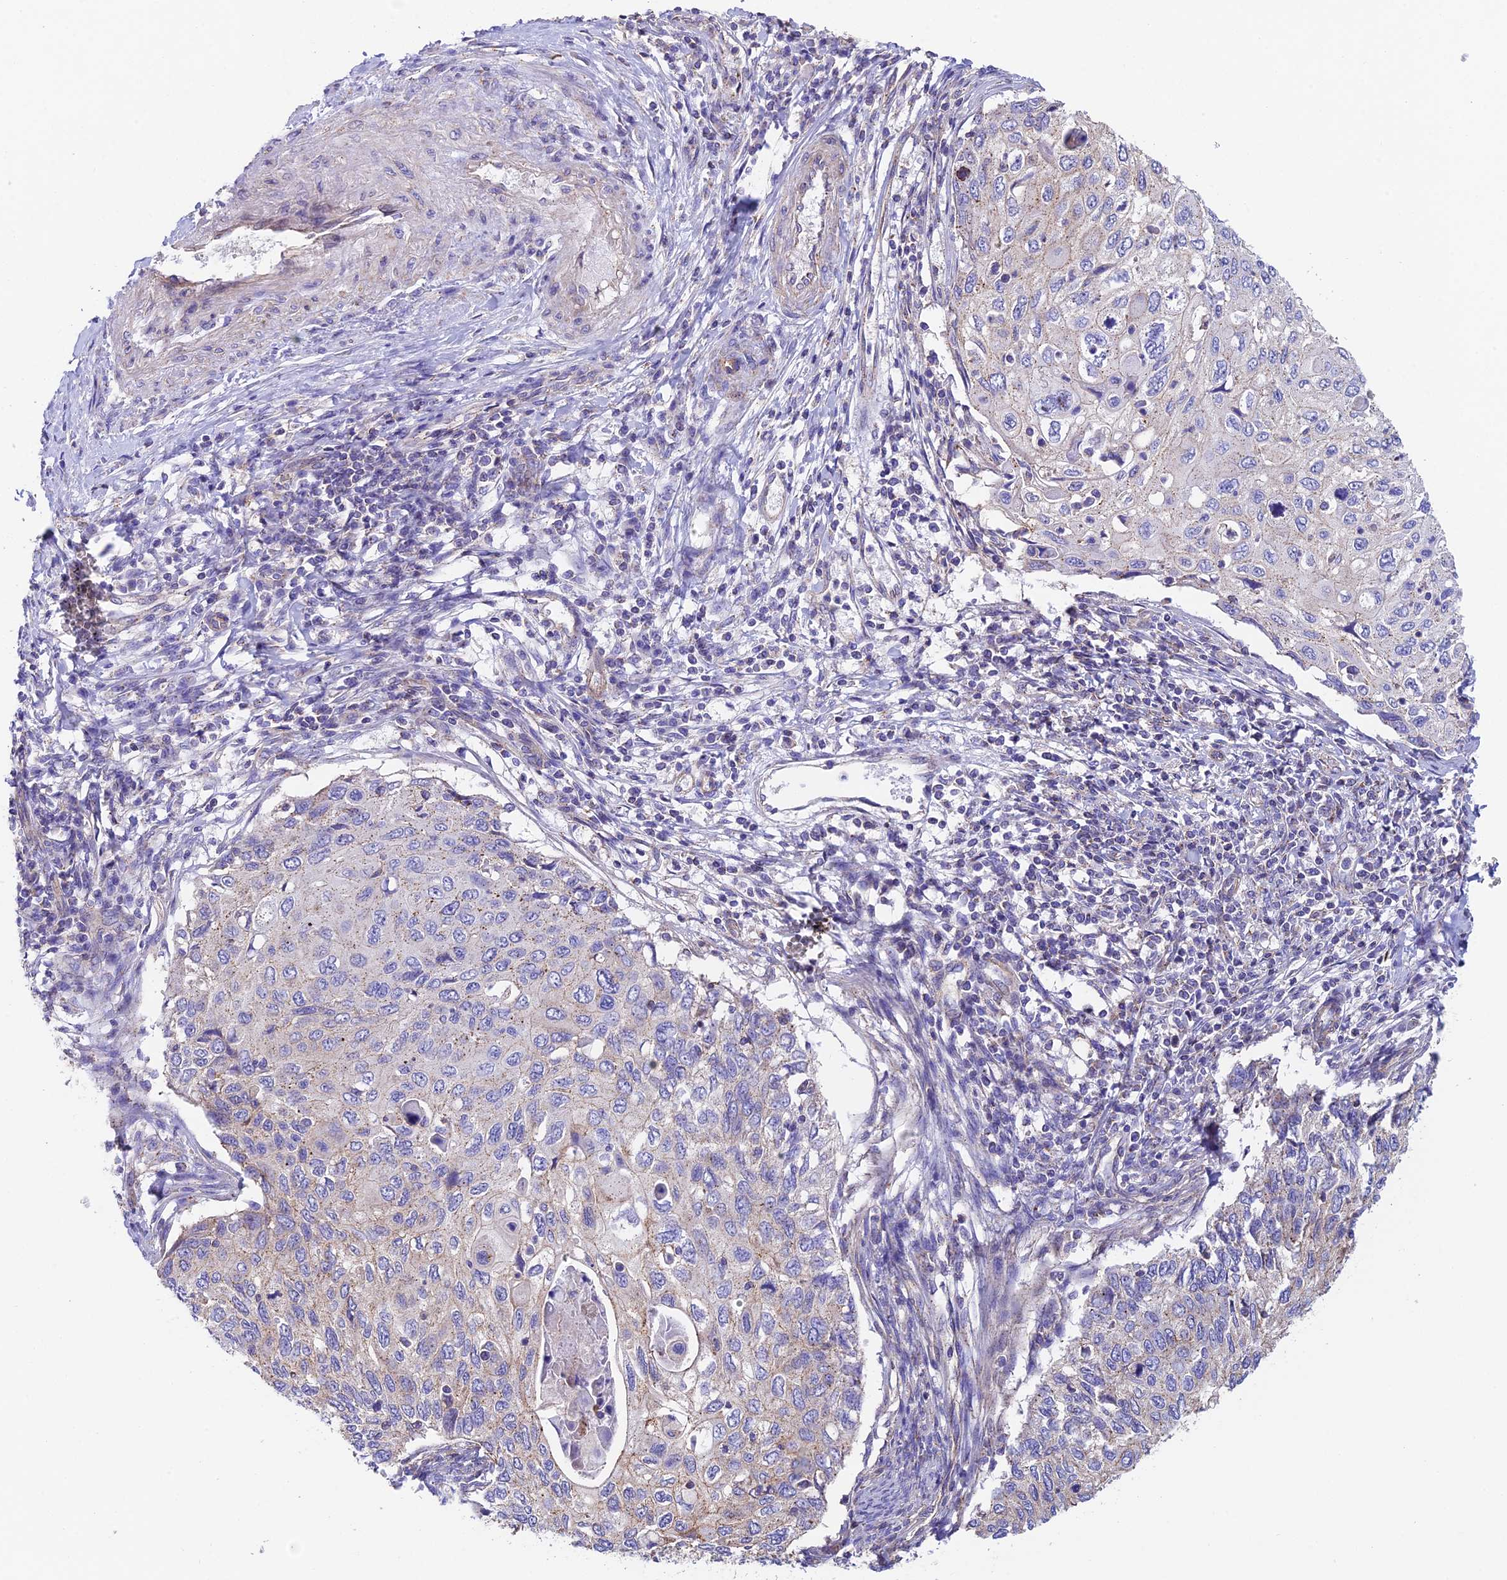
{"staining": {"intensity": "weak", "quantity": "<25%", "location": "cytoplasmic/membranous"}, "tissue": "cervical cancer", "cell_type": "Tumor cells", "image_type": "cancer", "snomed": [{"axis": "morphology", "description": "Squamous cell carcinoma, NOS"}, {"axis": "topography", "description": "Cervix"}], "caption": "DAB immunohistochemical staining of squamous cell carcinoma (cervical) exhibits no significant positivity in tumor cells. The staining is performed using DAB (3,3'-diaminobenzidine) brown chromogen with nuclei counter-stained in using hematoxylin.", "gene": "QRFP", "patient": {"sex": "female", "age": 70}}